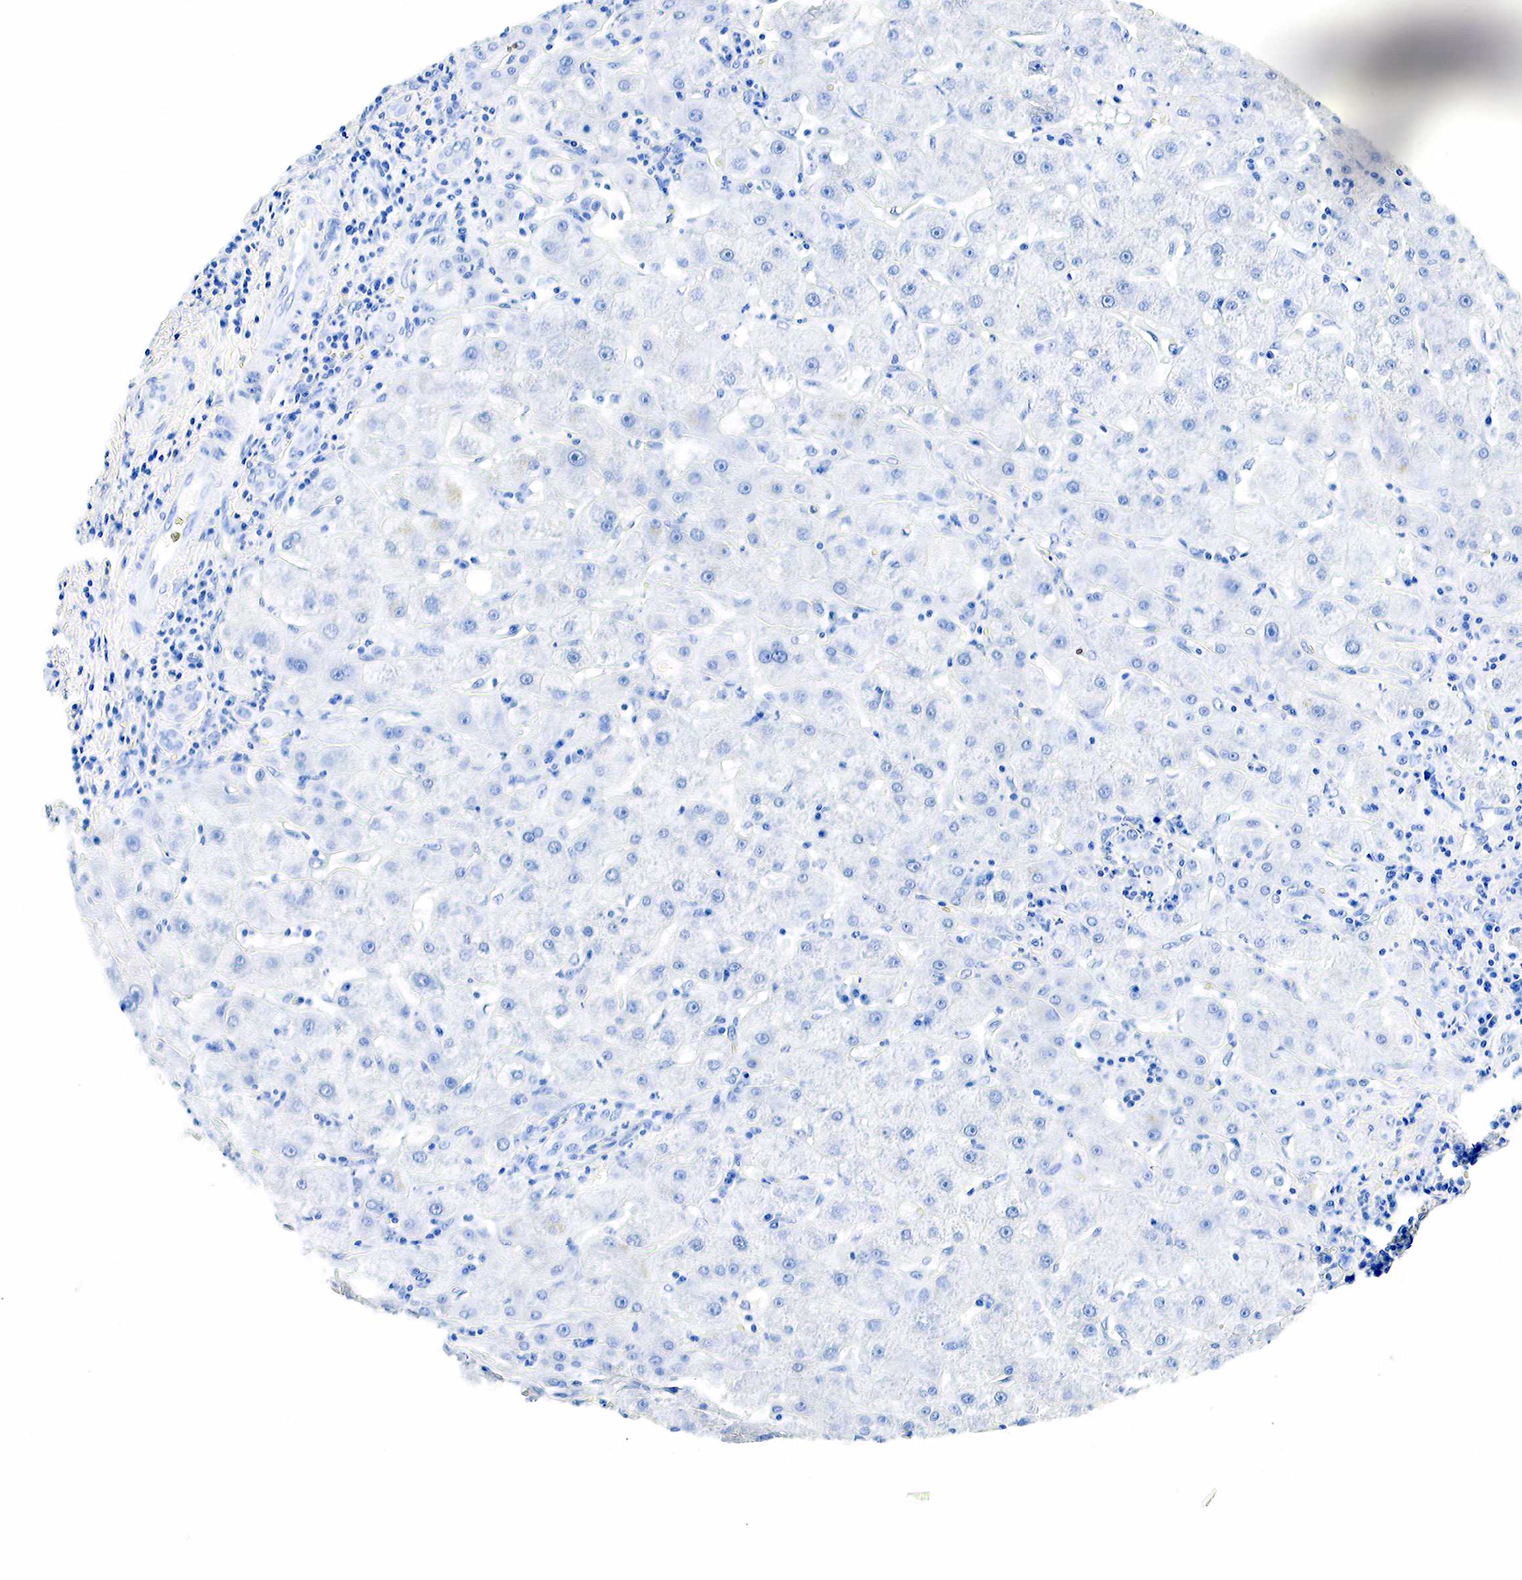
{"staining": {"intensity": "negative", "quantity": "none", "location": "none"}, "tissue": "liver cancer", "cell_type": "Tumor cells", "image_type": "cancer", "snomed": [{"axis": "morphology", "description": "Cholangiocarcinoma"}, {"axis": "topography", "description": "Liver"}], "caption": "Tumor cells show no significant protein staining in liver cancer (cholangiocarcinoma). (Stains: DAB (3,3'-diaminobenzidine) IHC with hematoxylin counter stain, Microscopy: brightfield microscopy at high magnification).", "gene": "ACP3", "patient": {"sex": "female", "age": 79}}